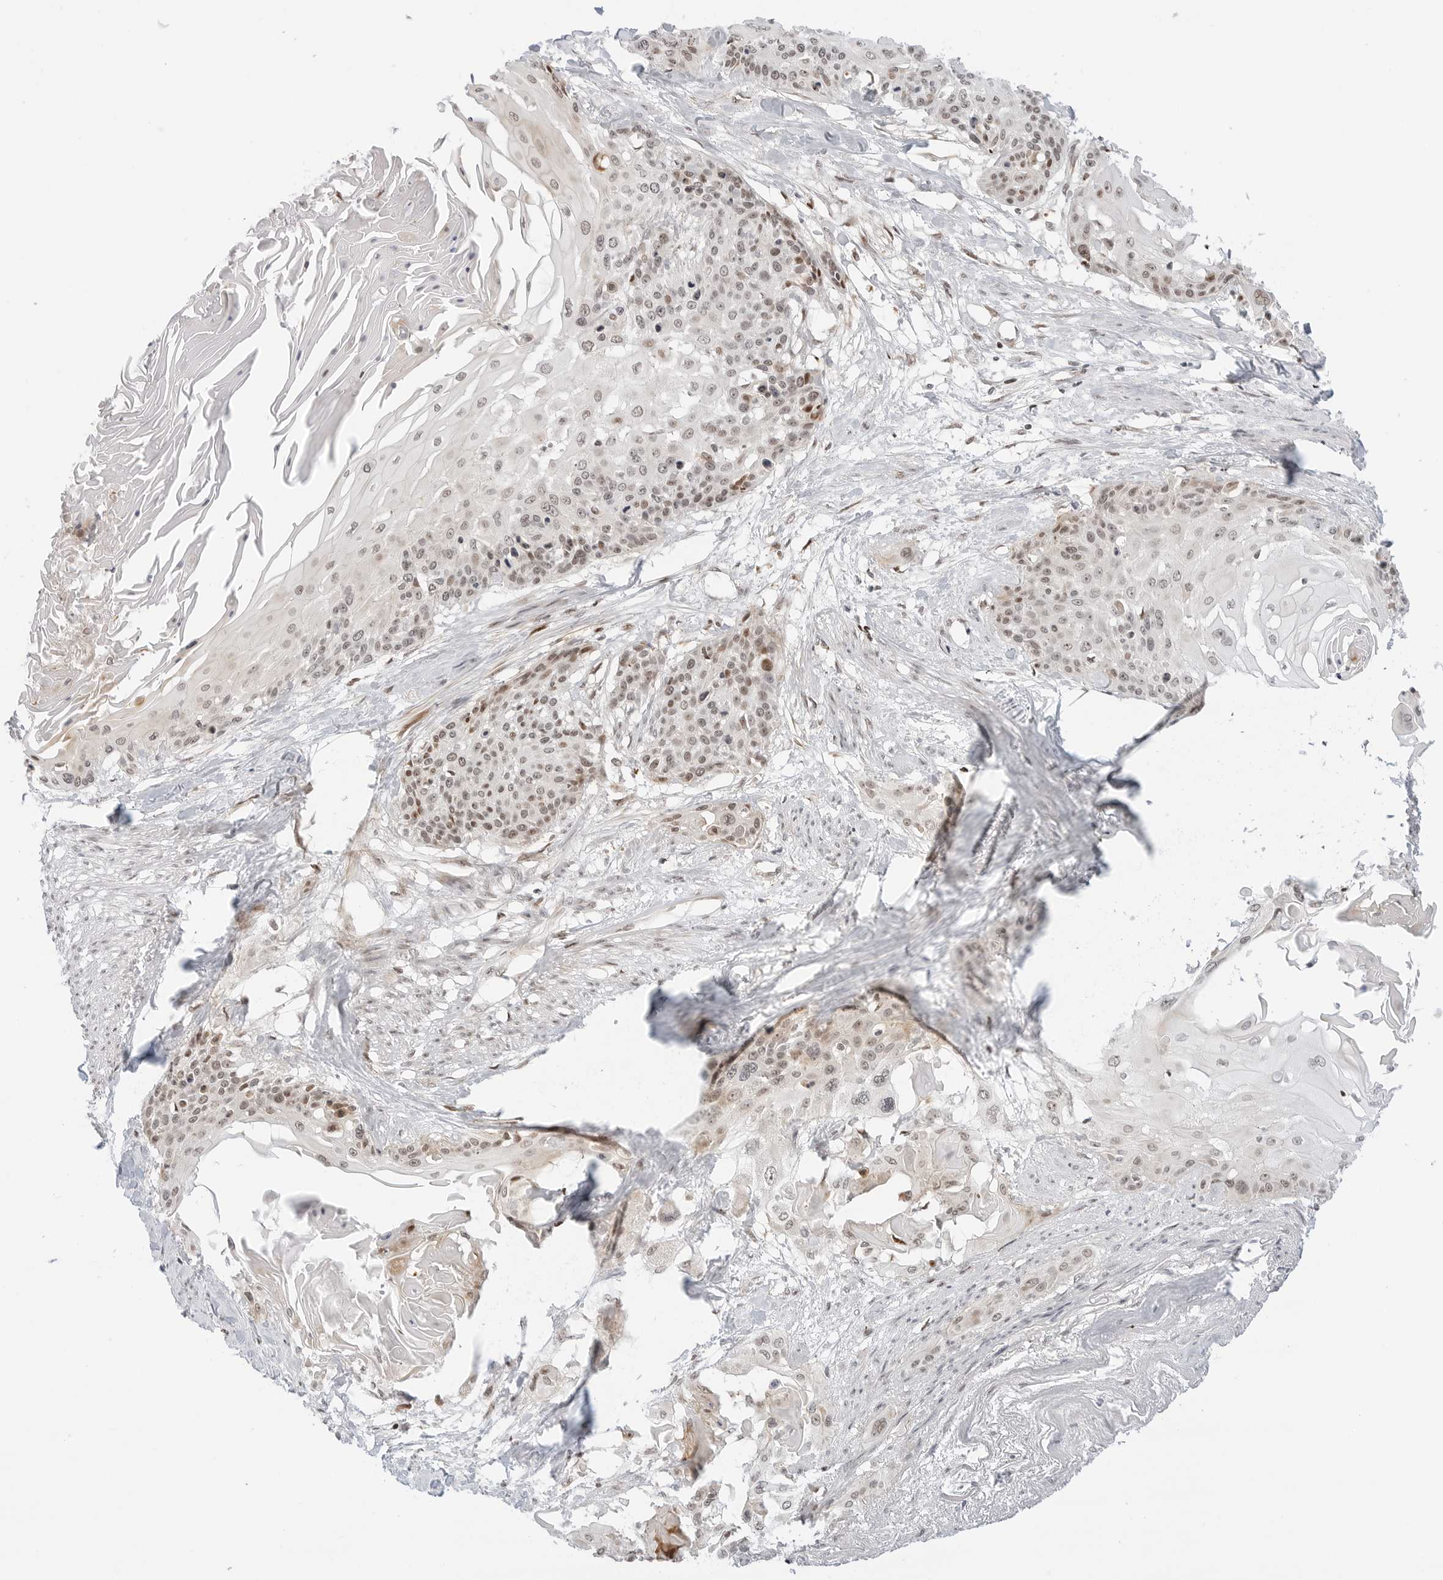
{"staining": {"intensity": "moderate", "quantity": "25%-75%", "location": "nuclear"}, "tissue": "cervical cancer", "cell_type": "Tumor cells", "image_type": "cancer", "snomed": [{"axis": "morphology", "description": "Squamous cell carcinoma, NOS"}, {"axis": "topography", "description": "Cervix"}], "caption": "The immunohistochemical stain highlights moderate nuclear expression in tumor cells of cervical squamous cell carcinoma tissue.", "gene": "ZNF613", "patient": {"sex": "female", "age": 57}}